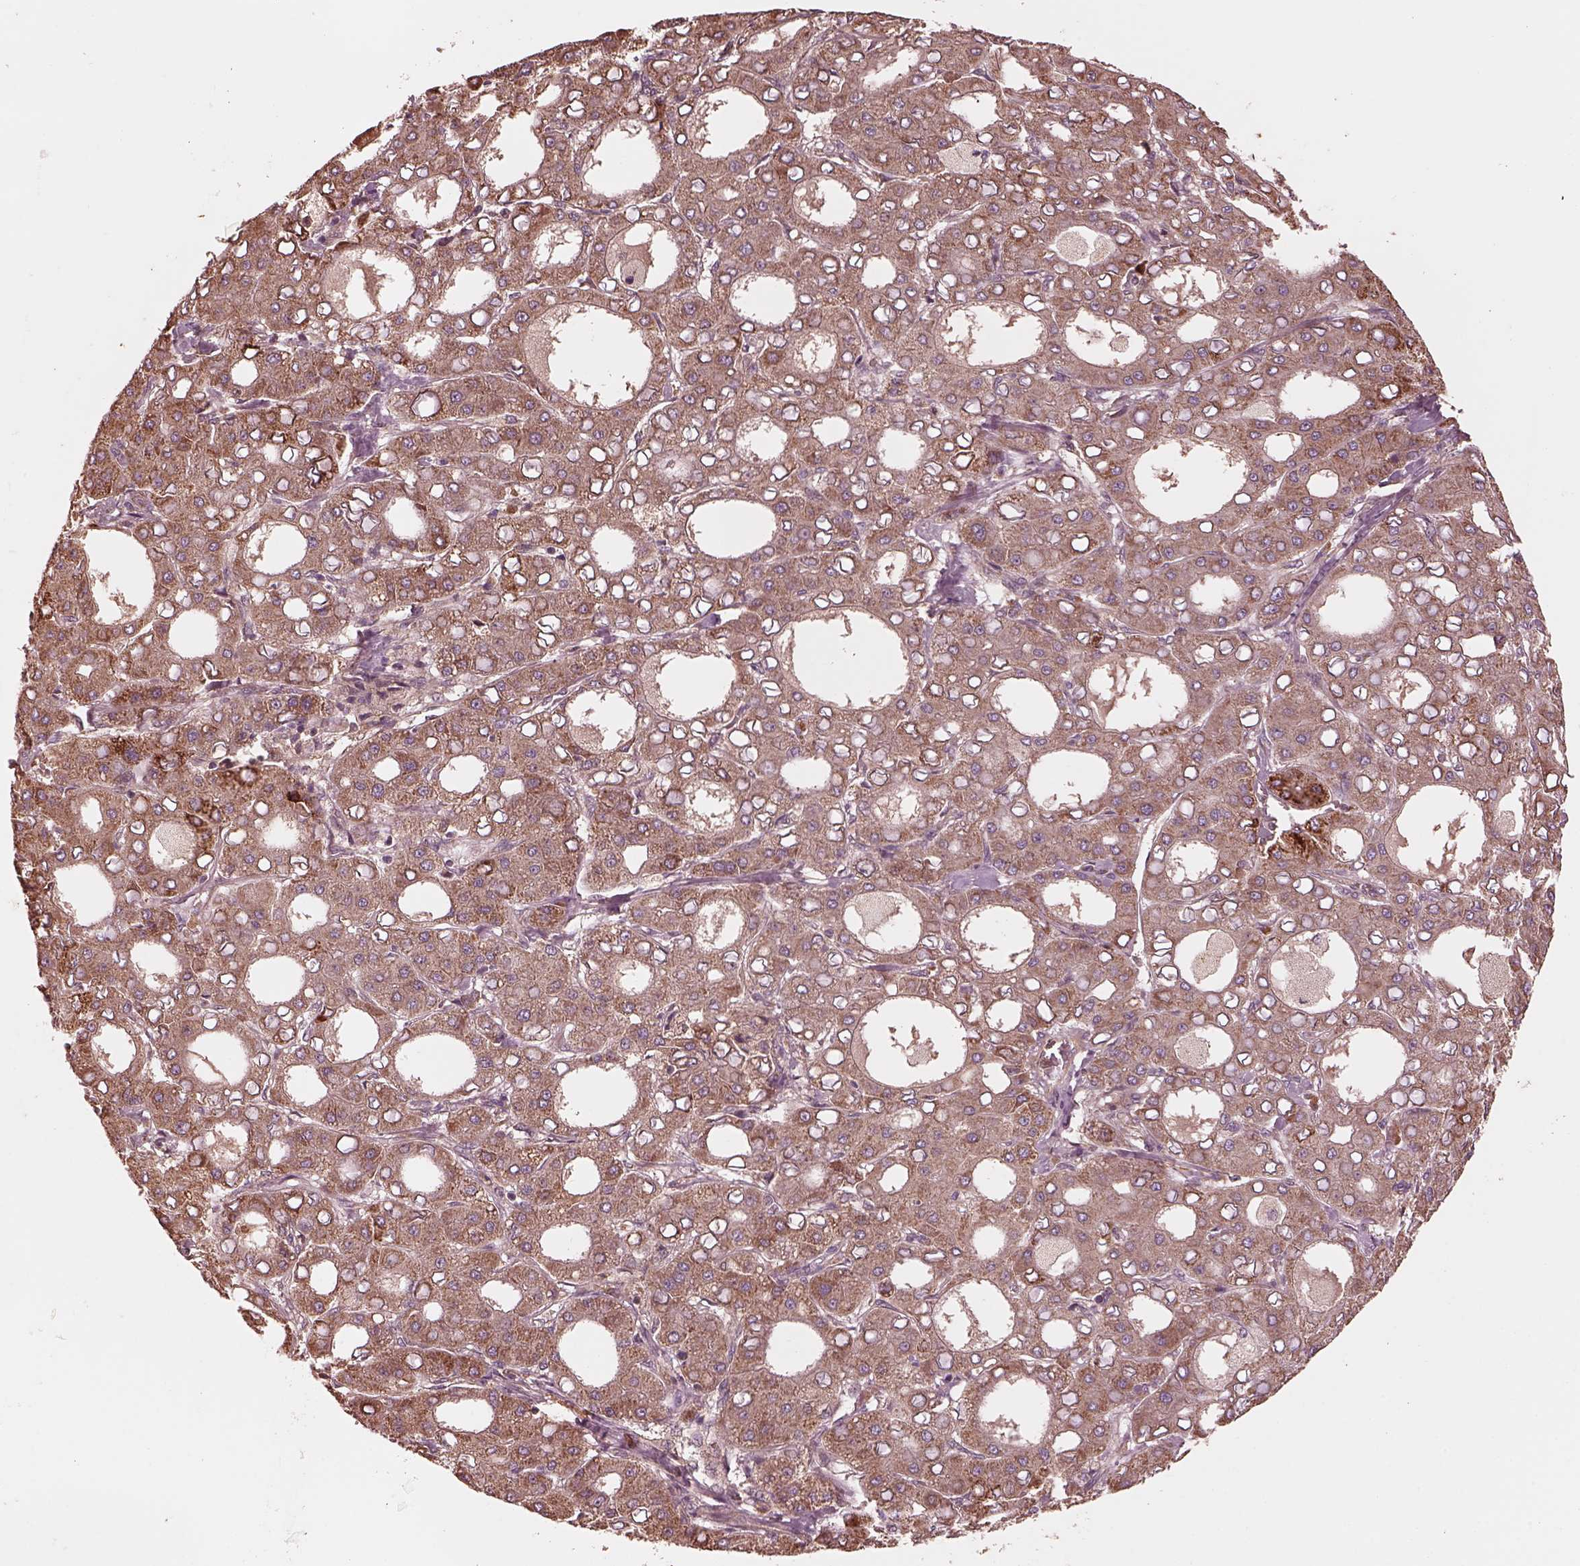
{"staining": {"intensity": "moderate", "quantity": ">75%", "location": "cytoplasmic/membranous"}, "tissue": "liver cancer", "cell_type": "Tumor cells", "image_type": "cancer", "snomed": [{"axis": "morphology", "description": "Carcinoma, Hepatocellular, NOS"}, {"axis": "topography", "description": "Liver"}], "caption": "DAB immunohistochemical staining of liver cancer demonstrates moderate cytoplasmic/membranous protein positivity in about >75% of tumor cells.", "gene": "PIK3R2", "patient": {"sex": "male", "age": 65}}